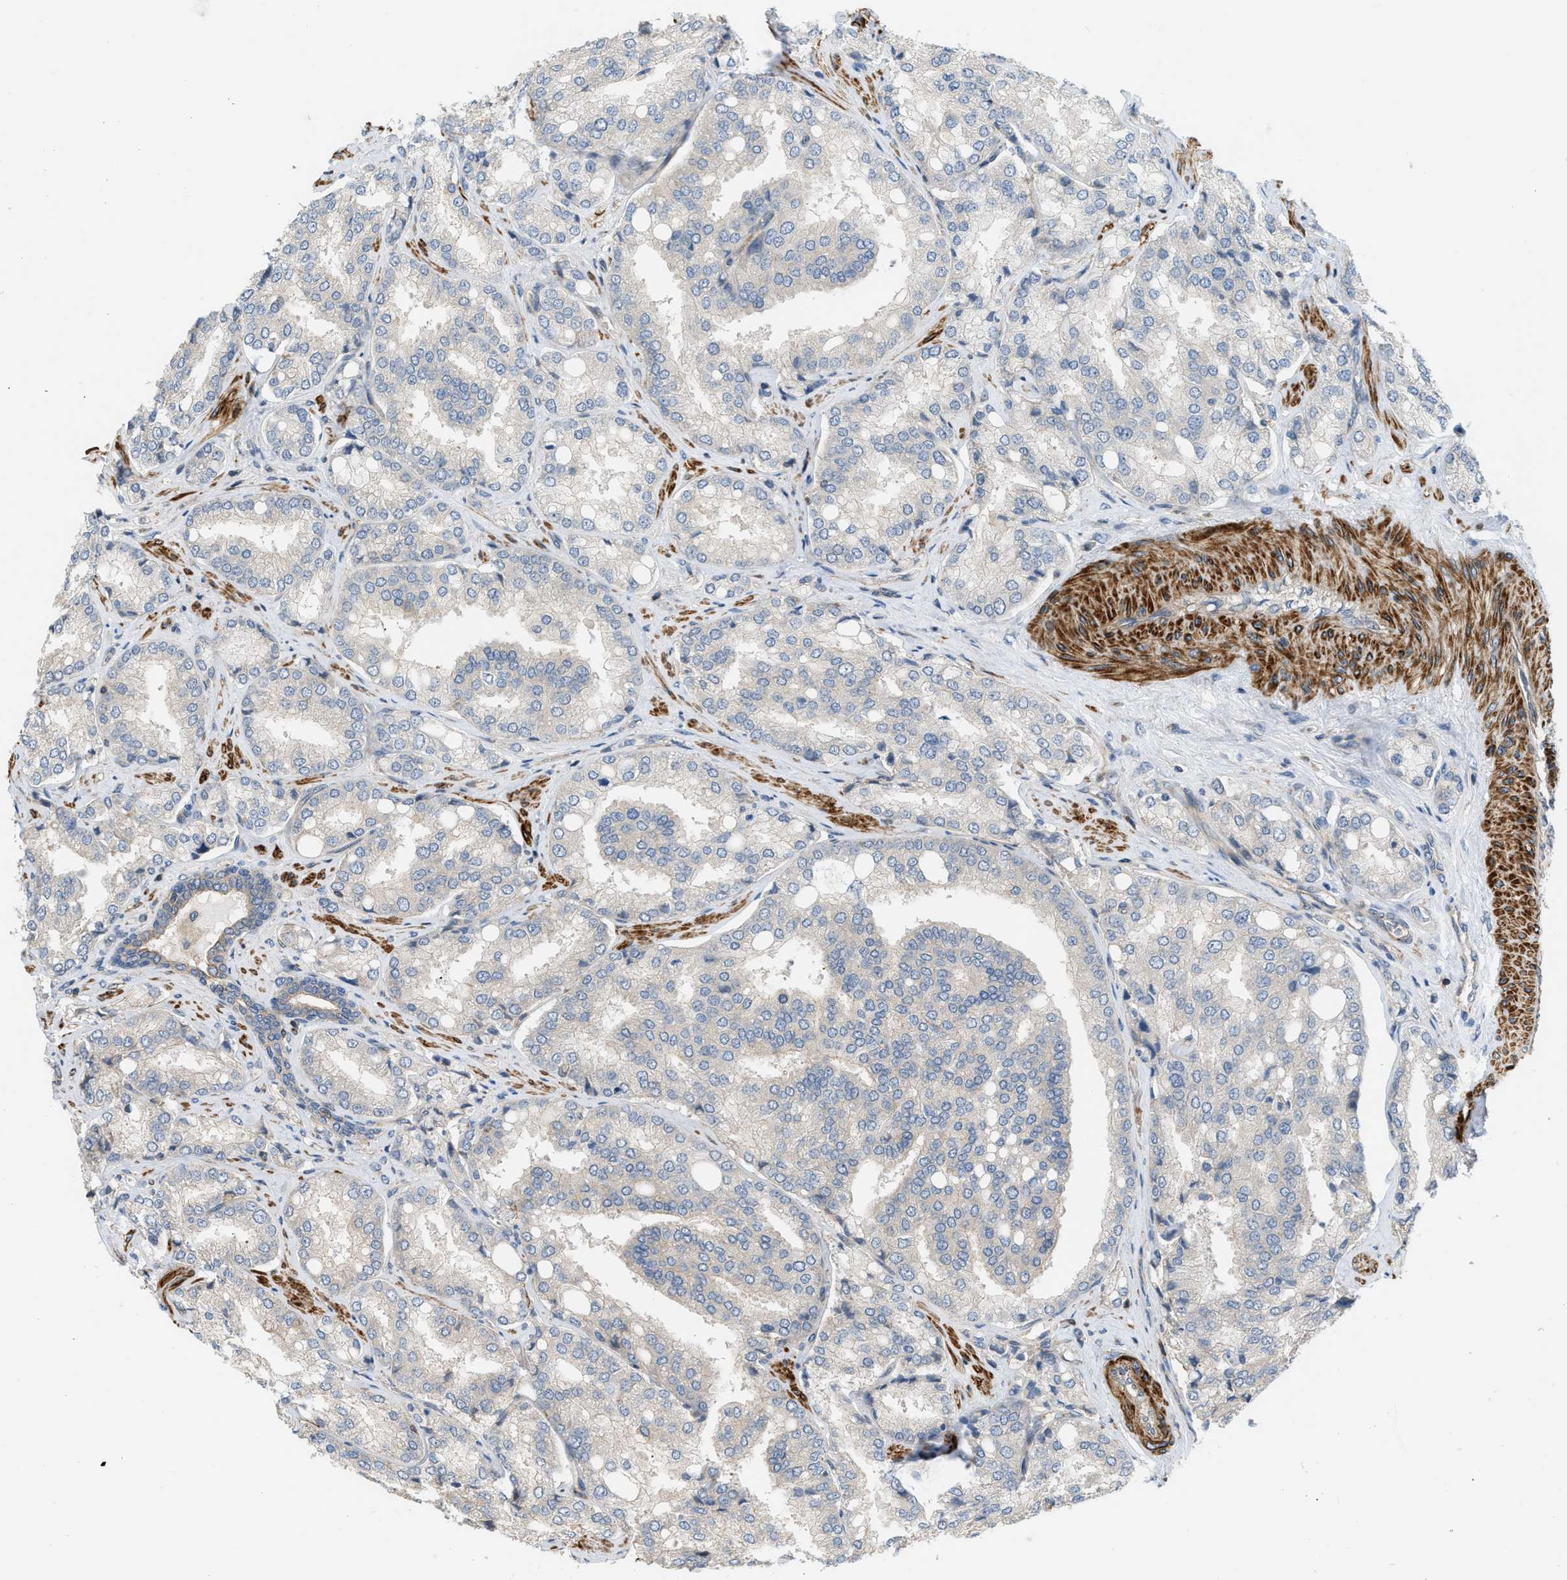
{"staining": {"intensity": "negative", "quantity": "none", "location": "none"}, "tissue": "prostate cancer", "cell_type": "Tumor cells", "image_type": "cancer", "snomed": [{"axis": "morphology", "description": "Adenocarcinoma, High grade"}, {"axis": "topography", "description": "Prostate"}], "caption": "The histopathology image displays no significant positivity in tumor cells of prostate adenocarcinoma (high-grade).", "gene": "BTN3A2", "patient": {"sex": "male", "age": 50}}